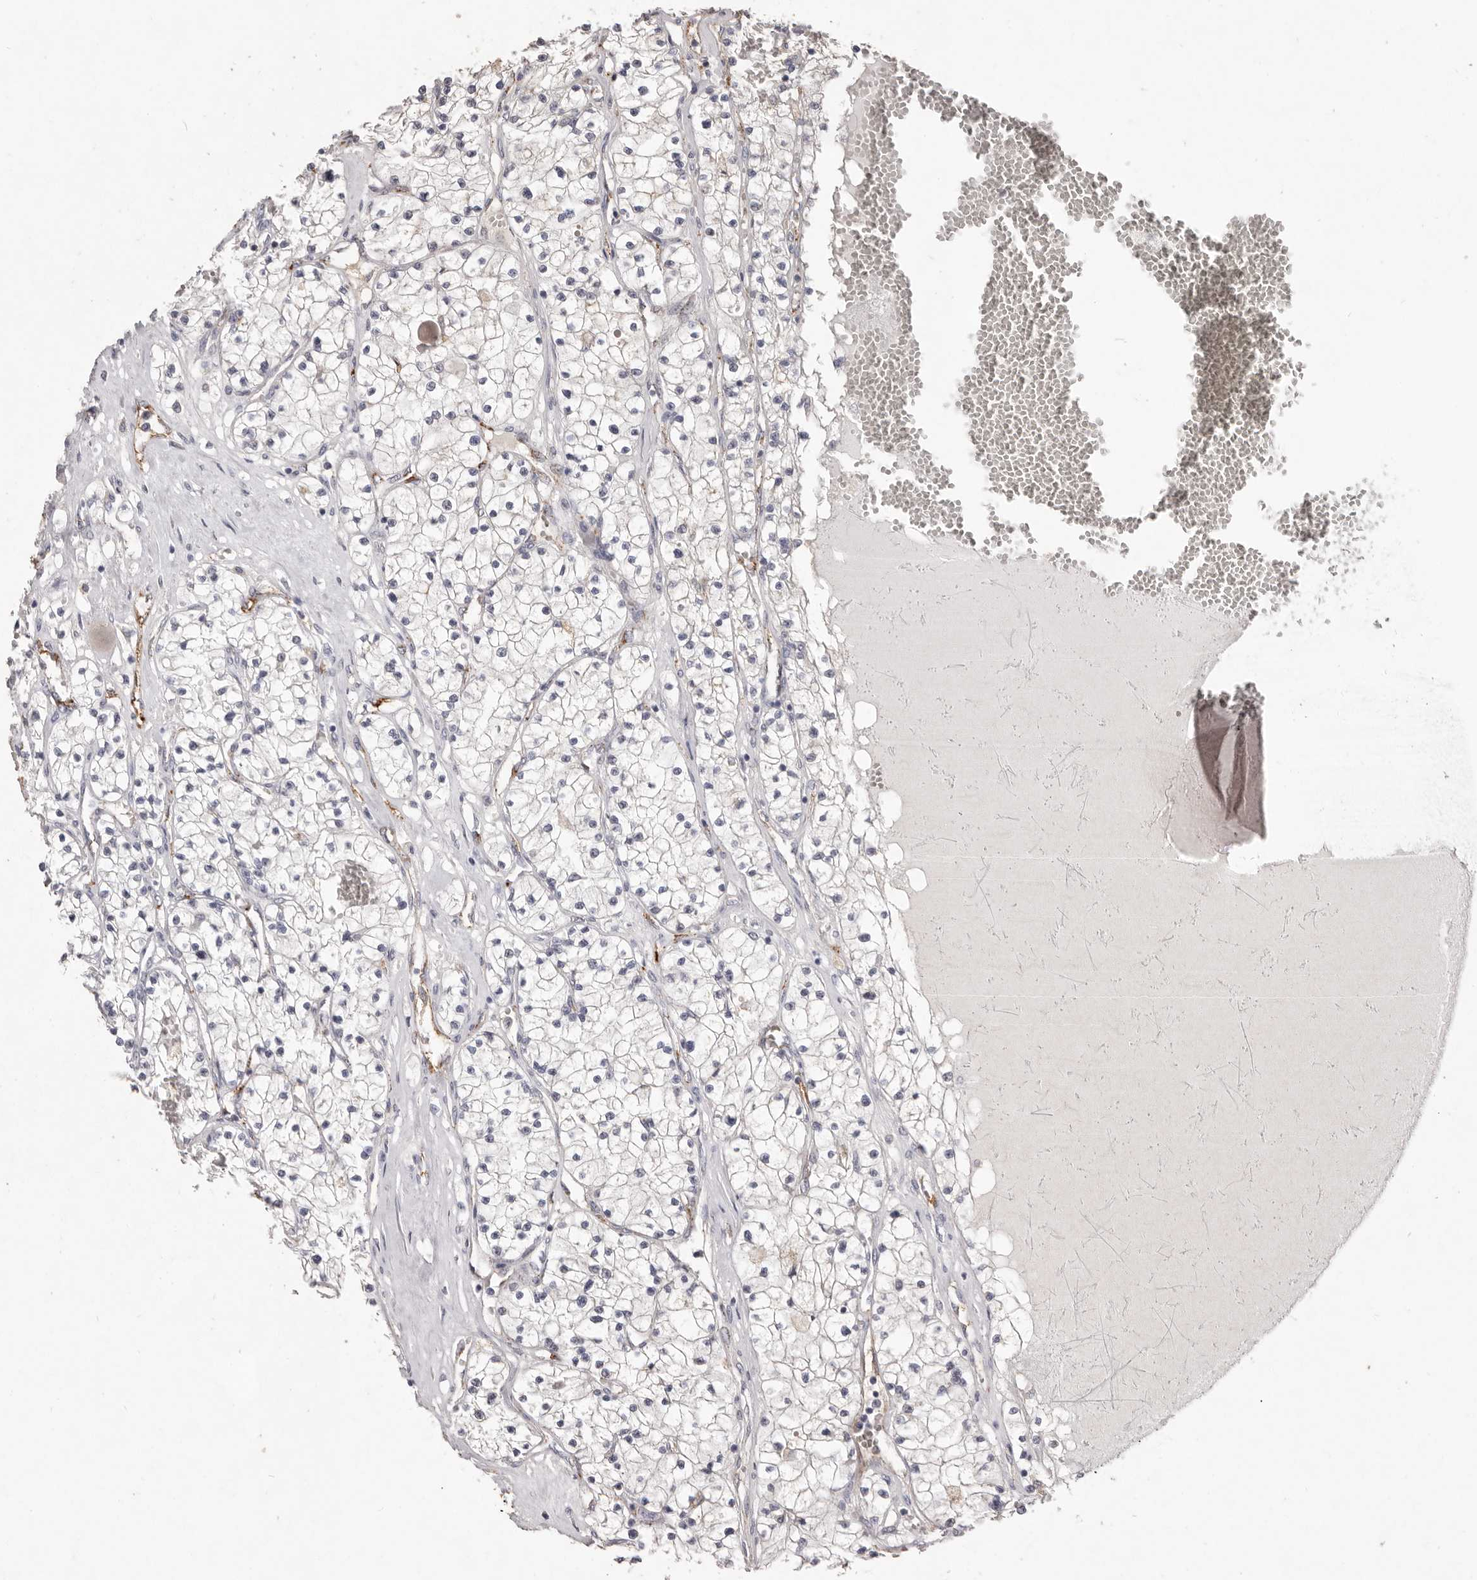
{"staining": {"intensity": "negative", "quantity": "none", "location": "none"}, "tissue": "renal cancer", "cell_type": "Tumor cells", "image_type": "cancer", "snomed": [{"axis": "morphology", "description": "Normal tissue, NOS"}, {"axis": "morphology", "description": "Adenocarcinoma, NOS"}, {"axis": "topography", "description": "Kidney"}], "caption": "Tumor cells show no significant positivity in renal cancer (adenocarcinoma).", "gene": "ZYG11B", "patient": {"sex": "male", "age": 68}}